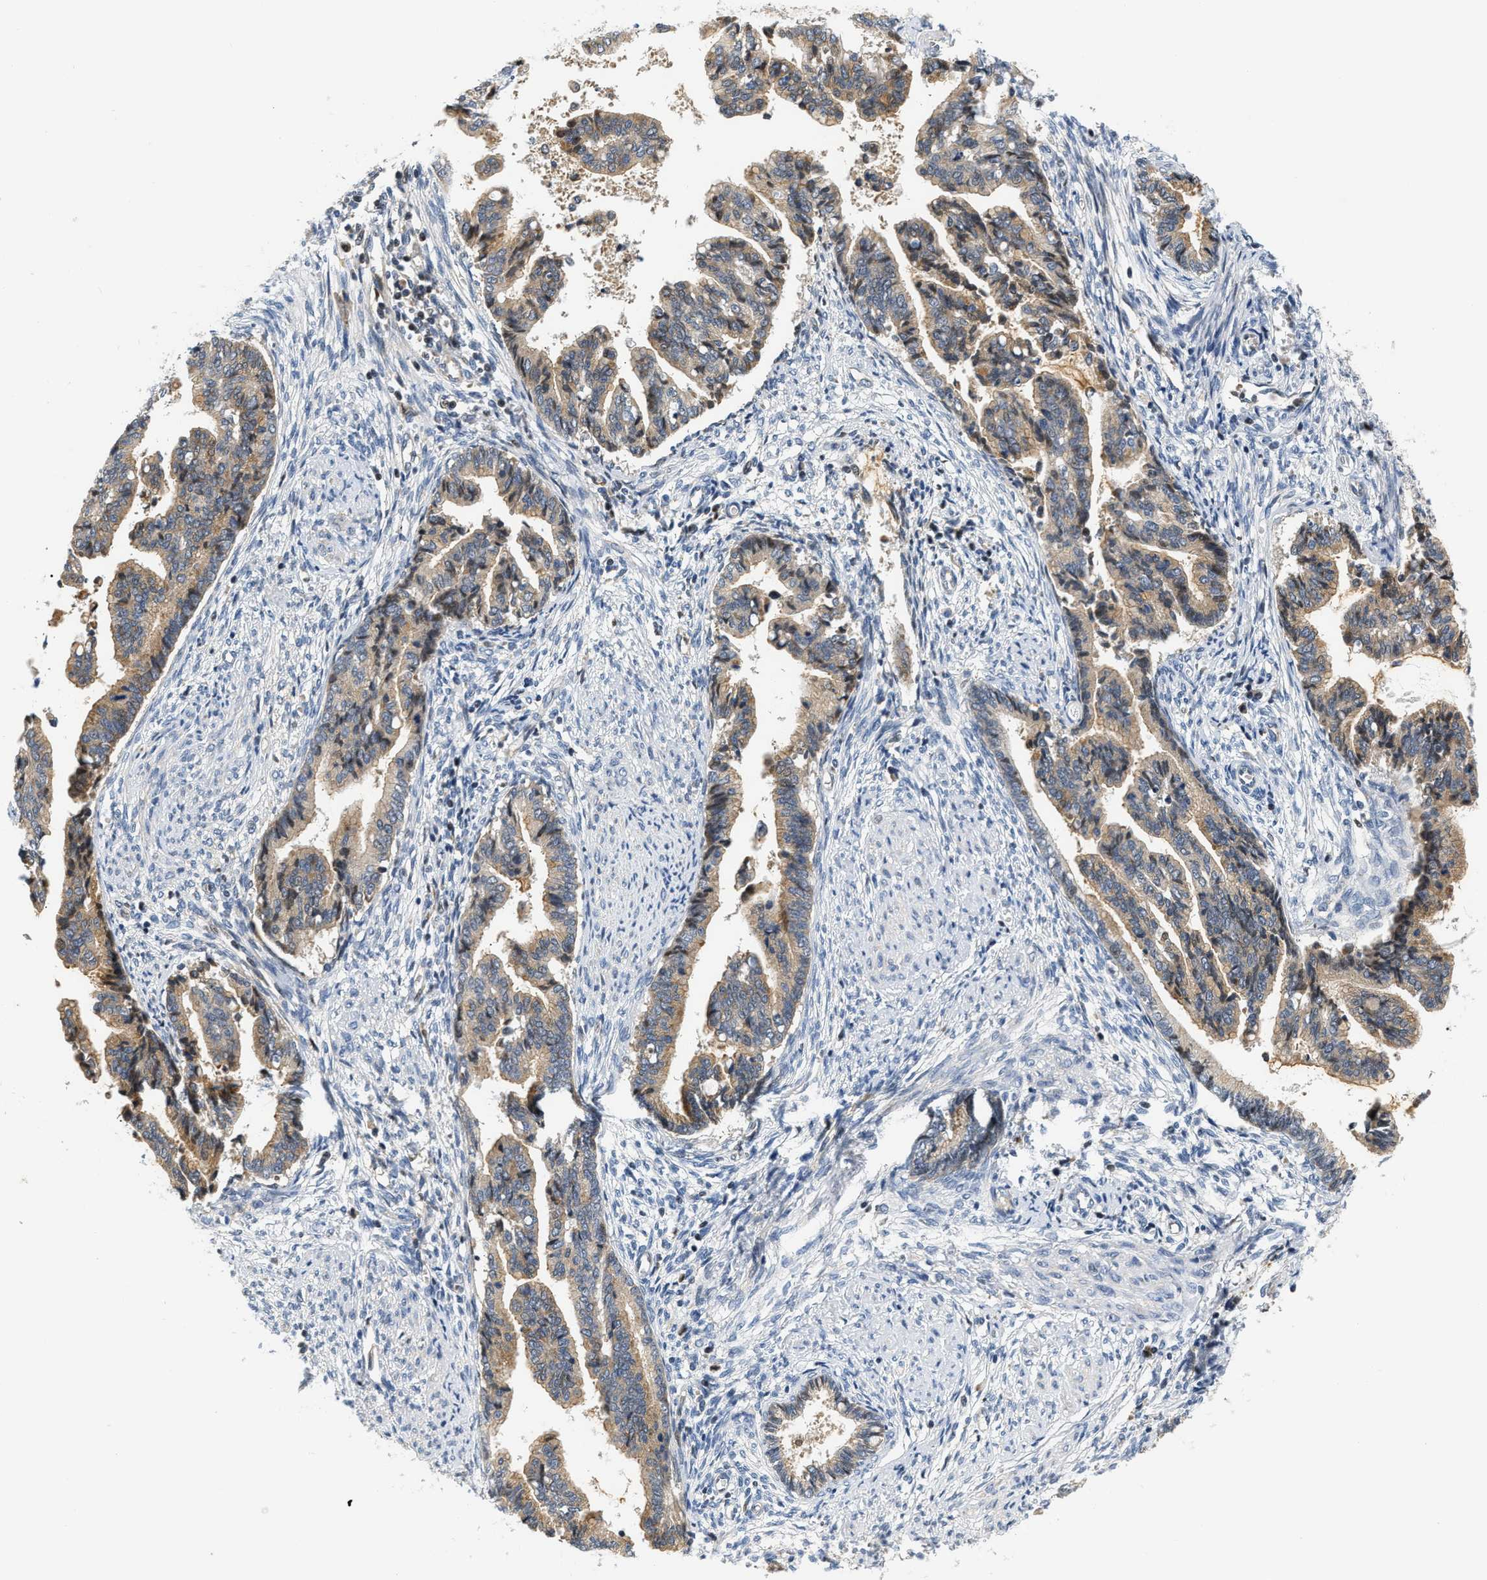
{"staining": {"intensity": "moderate", "quantity": ">75%", "location": "cytoplasmic/membranous"}, "tissue": "cervical cancer", "cell_type": "Tumor cells", "image_type": "cancer", "snomed": [{"axis": "morphology", "description": "Adenocarcinoma, NOS"}, {"axis": "topography", "description": "Cervix"}], "caption": "IHC (DAB (3,3'-diaminobenzidine)) staining of adenocarcinoma (cervical) displays moderate cytoplasmic/membranous protein expression in about >75% of tumor cells. The protein of interest is shown in brown color, while the nuclei are stained blue.", "gene": "TNIP2", "patient": {"sex": "female", "age": 44}}